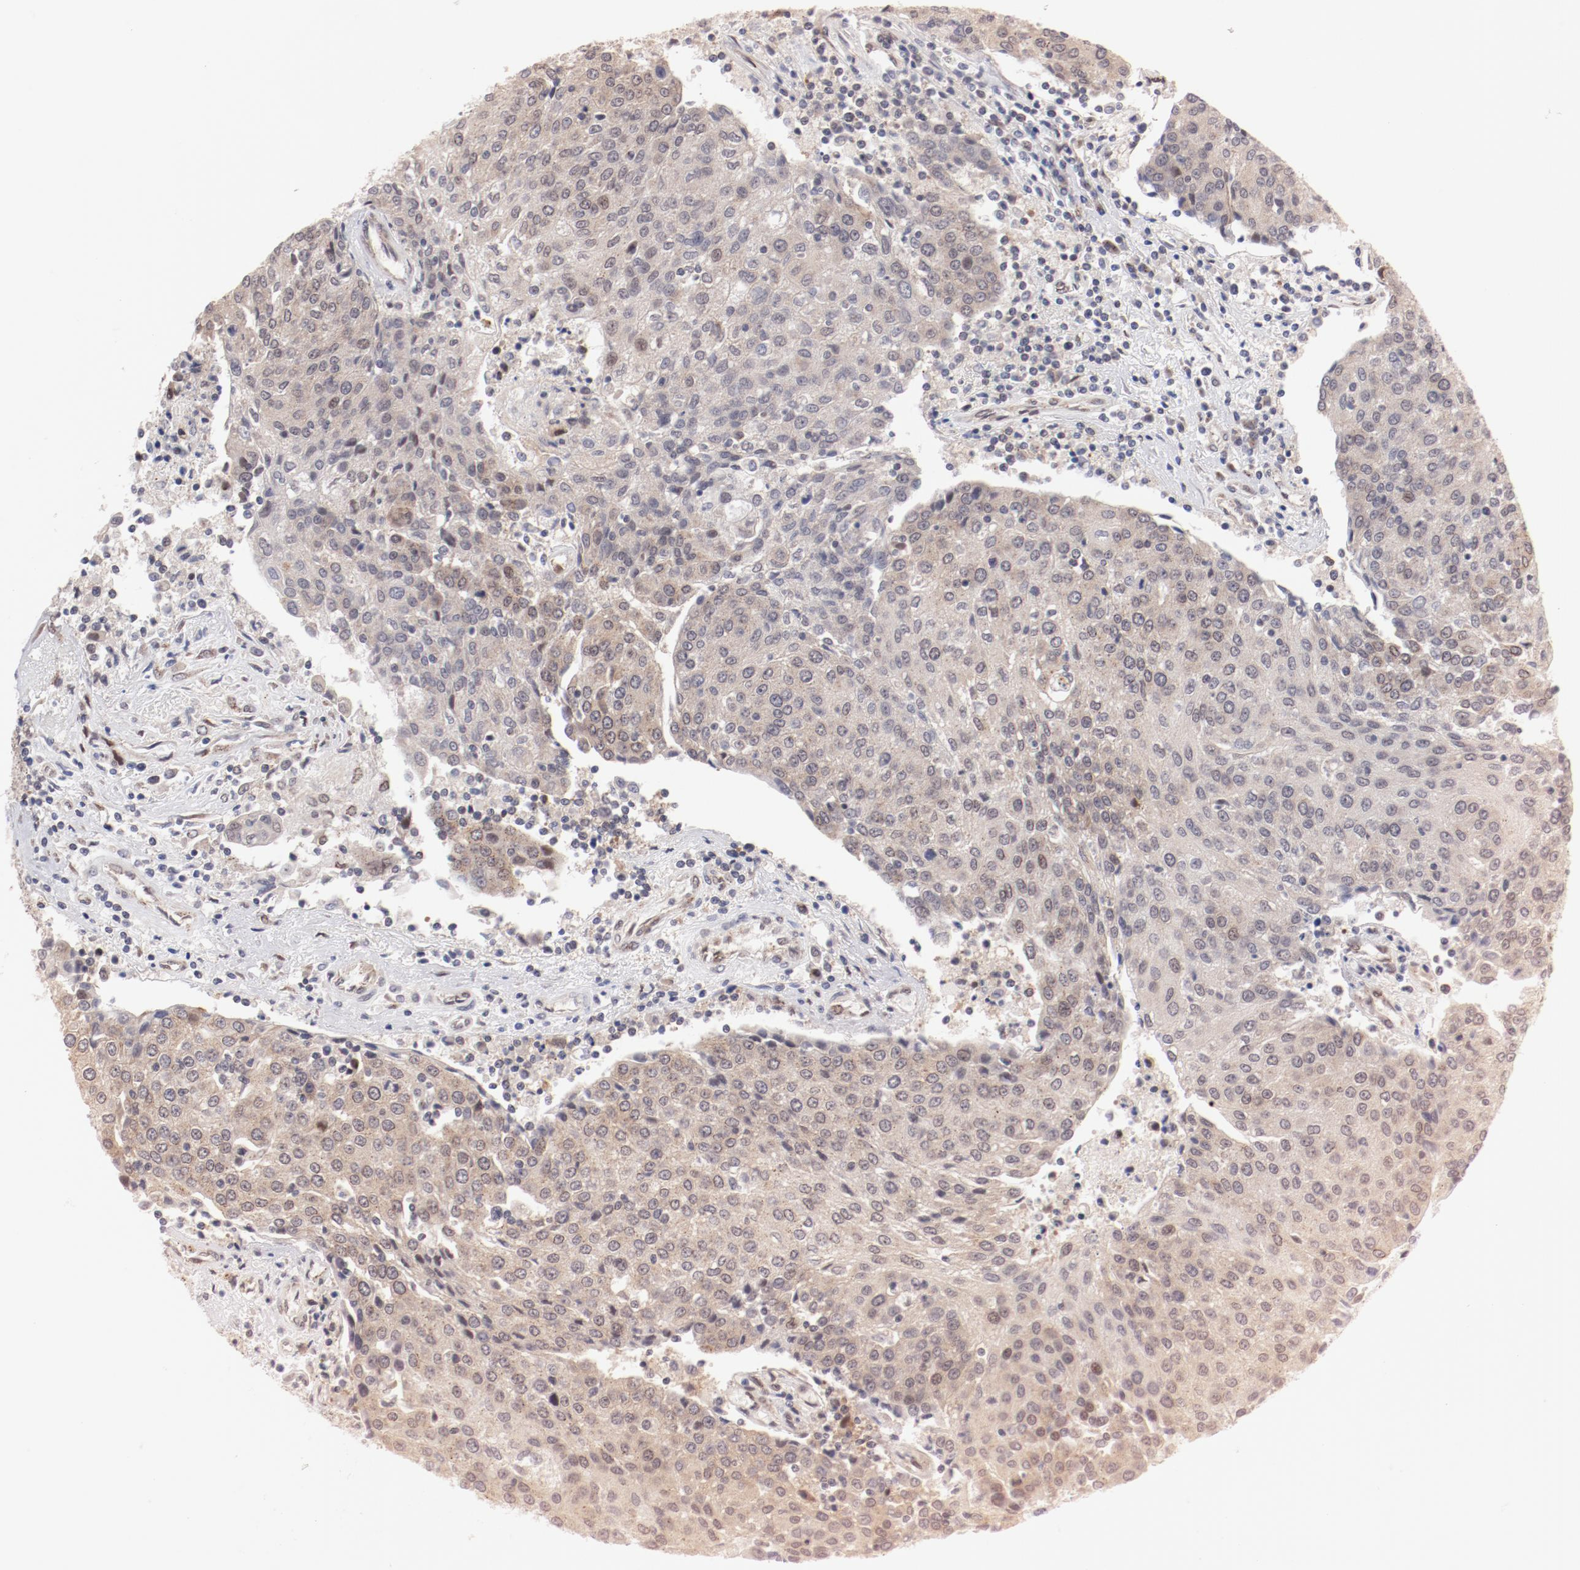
{"staining": {"intensity": "negative", "quantity": "none", "location": "none"}, "tissue": "urothelial cancer", "cell_type": "Tumor cells", "image_type": "cancer", "snomed": [{"axis": "morphology", "description": "Urothelial carcinoma, High grade"}, {"axis": "topography", "description": "Urinary bladder"}], "caption": "An IHC micrograph of high-grade urothelial carcinoma is shown. There is no staining in tumor cells of high-grade urothelial carcinoma. (DAB immunohistochemistry (IHC) with hematoxylin counter stain).", "gene": "RPL12", "patient": {"sex": "female", "age": 85}}